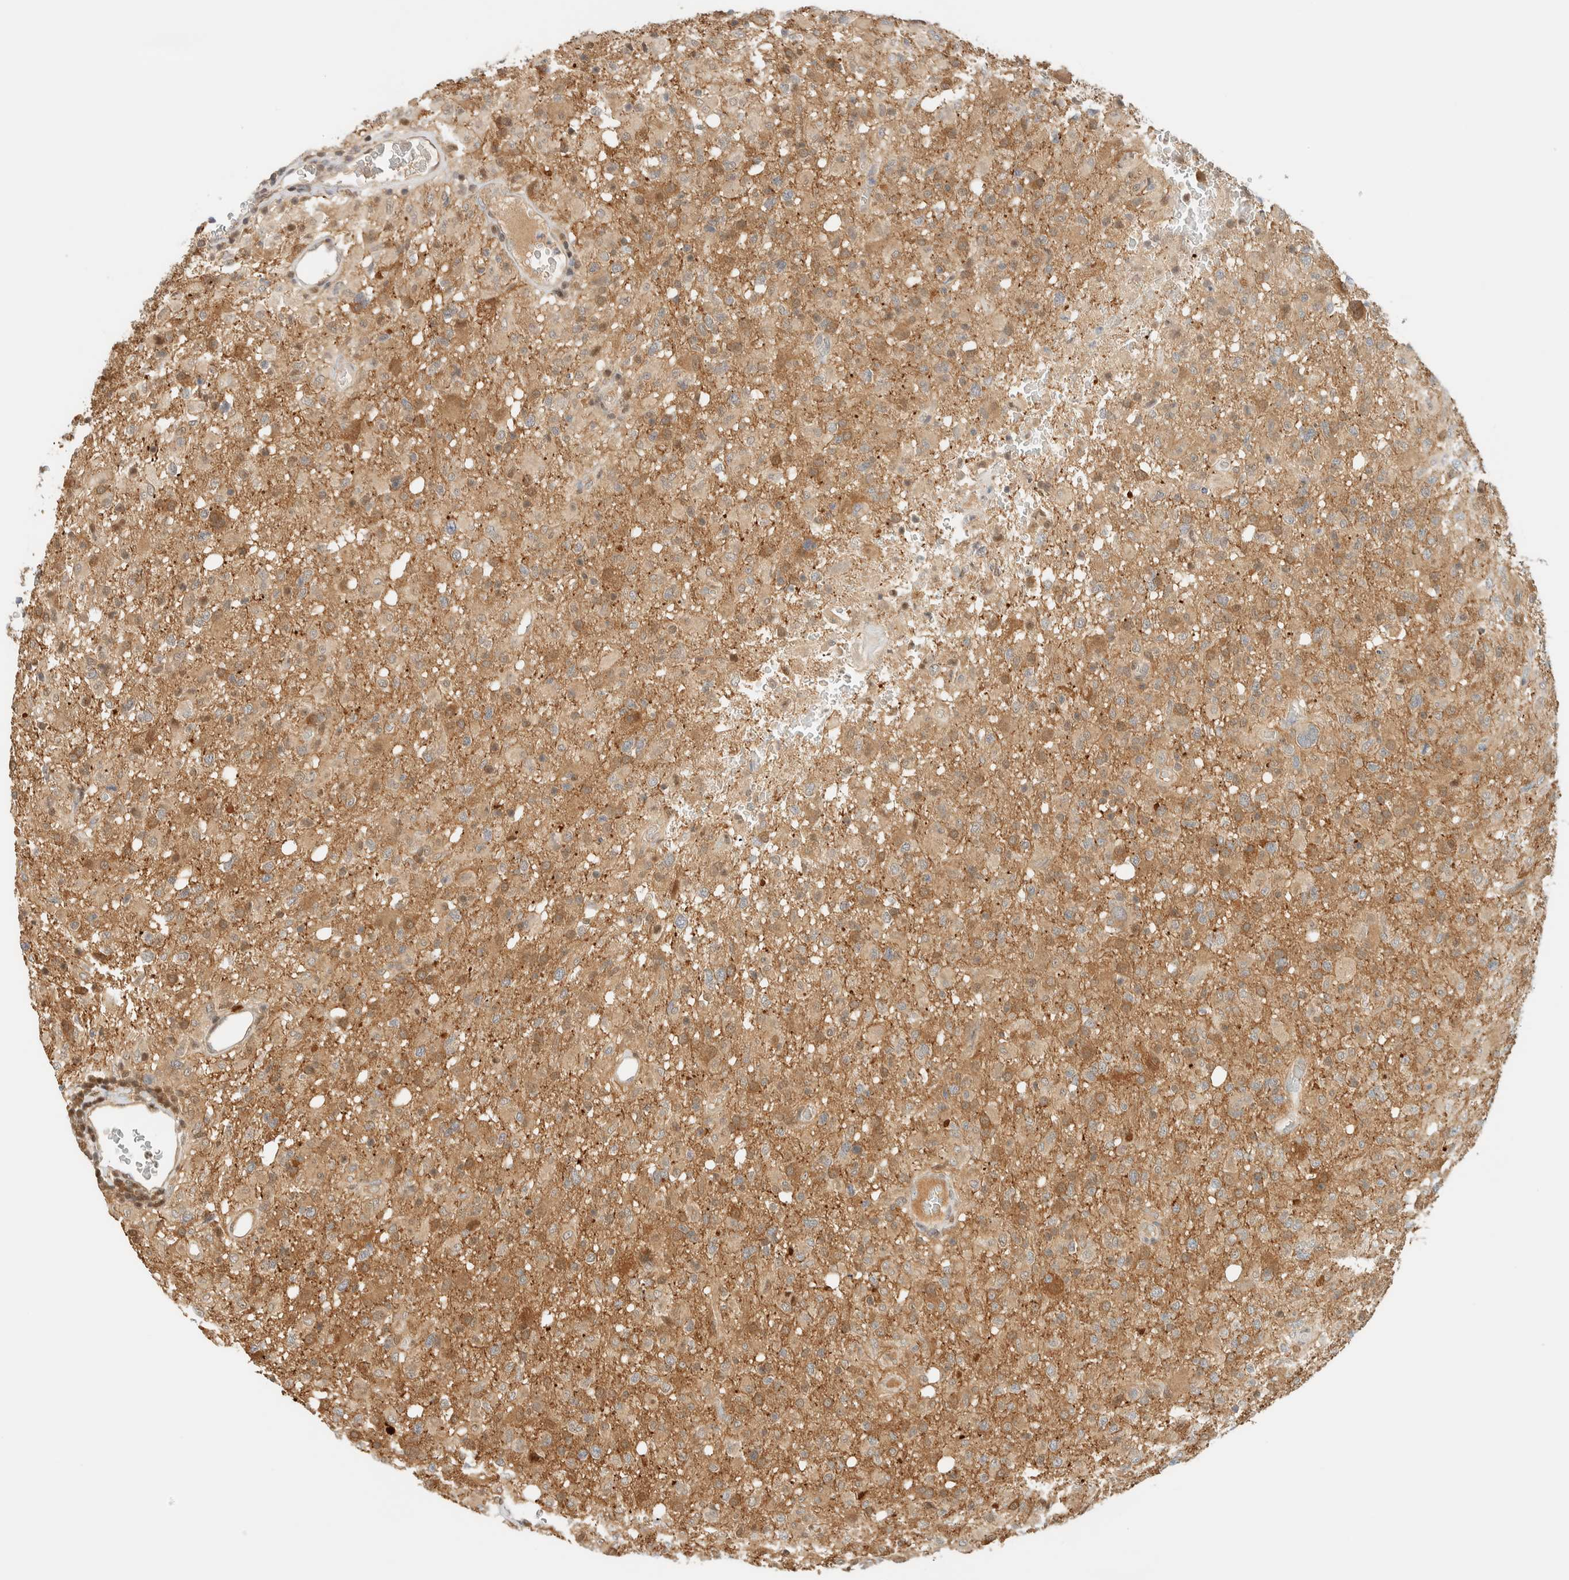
{"staining": {"intensity": "weak", "quantity": ">75%", "location": "cytoplasmic/membranous"}, "tissue": "glioma", "cell_type": "Tumor cells", "image_type": "cancer", "snomed": [{"axis": "morphology", "description": "Glioma, malignant, High grade"}, {"axis": "topography", "description": "Brain"}], "caption": "A low amount of weak cytoplasmic/membranous staining is identified in approximately >75% of tumor cells in glioma tissue.", "gene": "ZBTB37", "patient": {"sex": "female", "age": 57}}